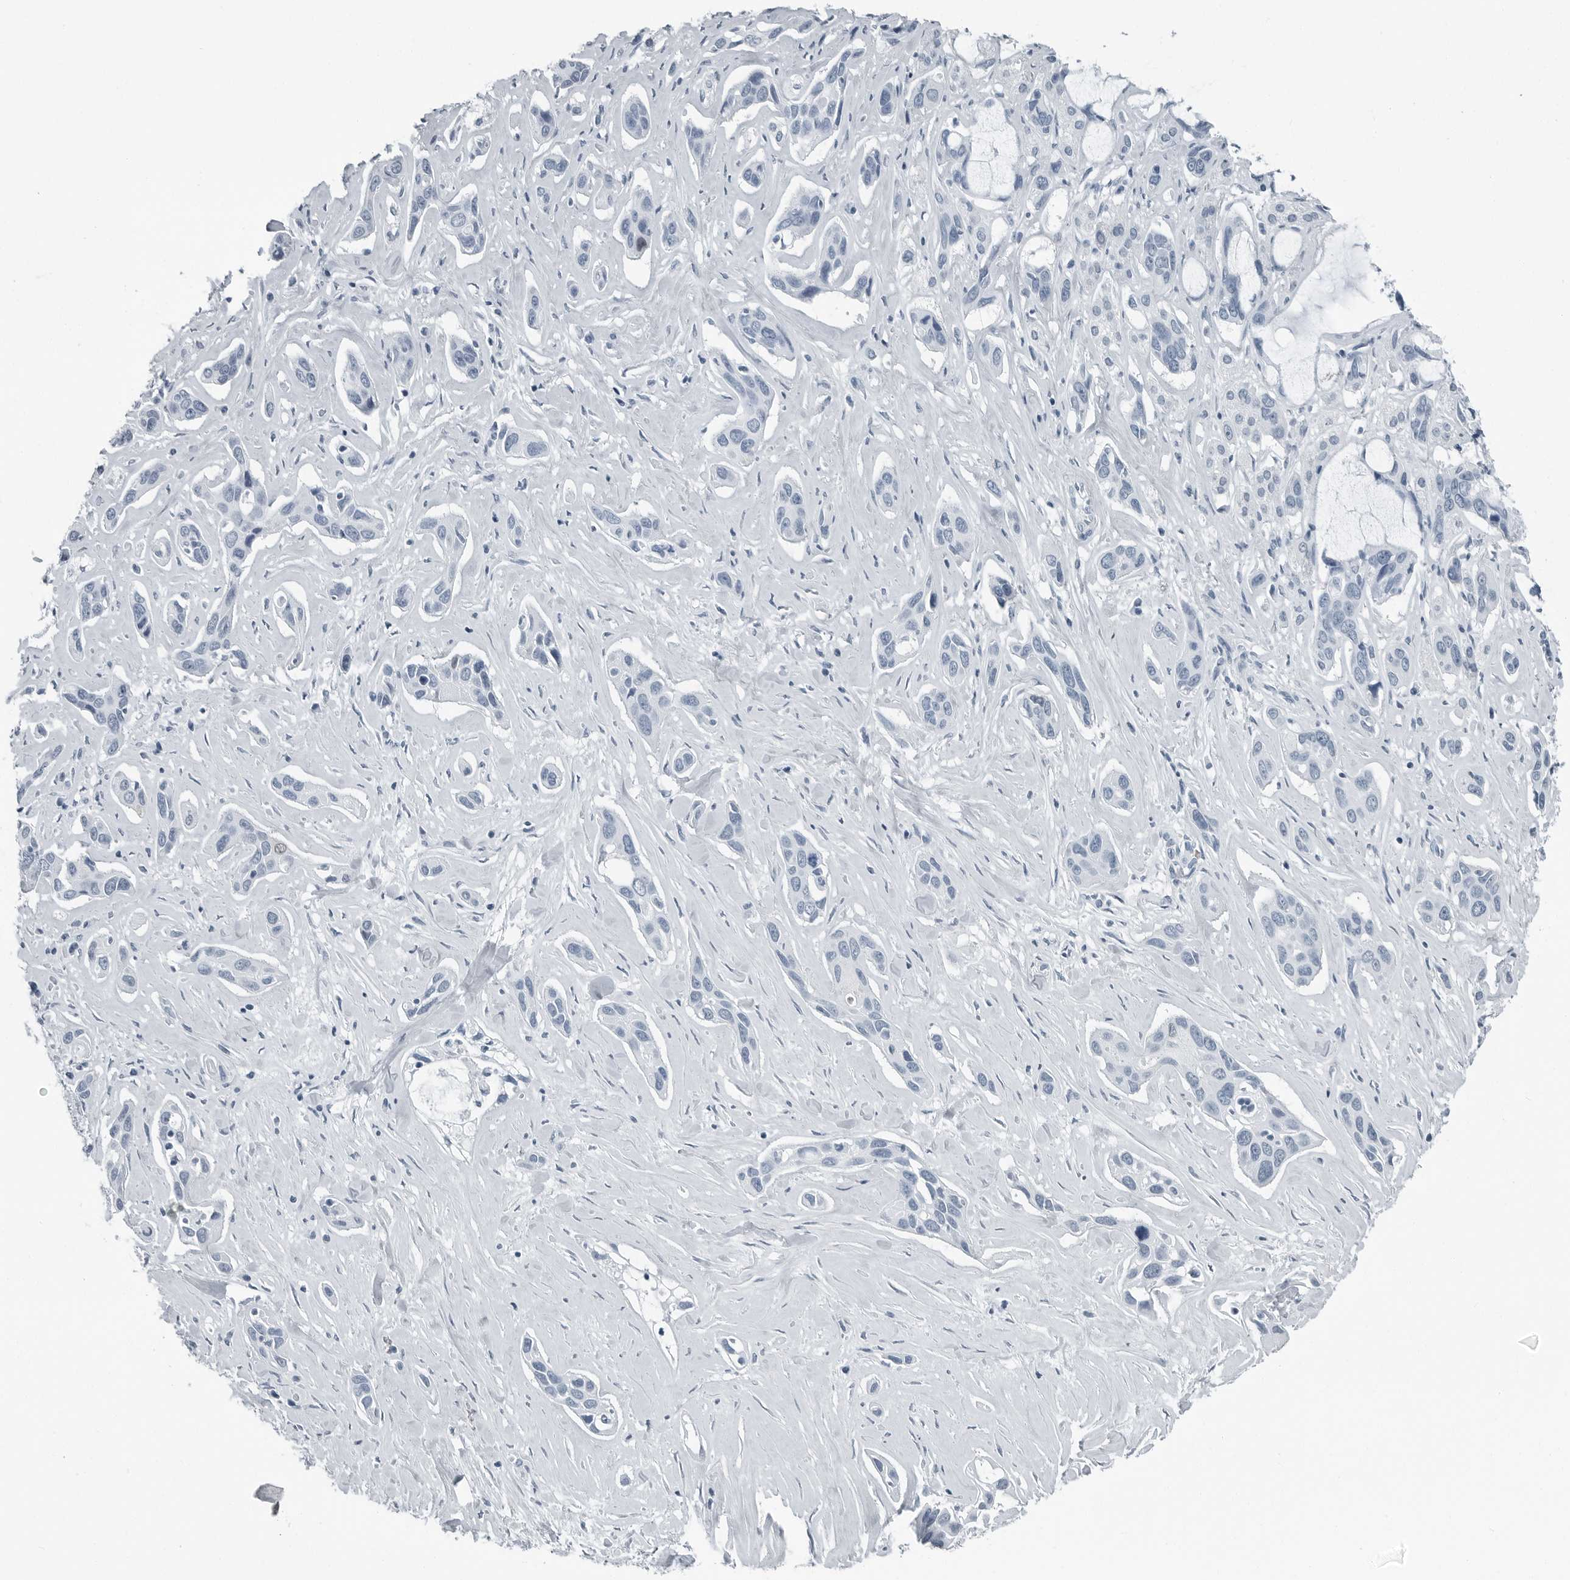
{"staining": {"intensity": "negative", "quantity": "none", "location": "none"}, "tissue": "pancreatic cancer", "cell_type": "Tumor cells", "image_type": "cancer", "snomed": [{"axis": "morphology", "description": "Adenocarcinoma, NOS"}, {"axis": "topography", "description": "Pancreas"}], "caption": "Immunohistochemical staining of pancreatic cancer (adenocarcinoma) shows no significant expression in tumor cells. The staining is performed using DAB (3,3'-diaminobenzidine) brown chromogen with nuclei counter-stained in using hematoxylin.", "gene": "FABP6", "patient": {"sex": "female", "age": 60}}